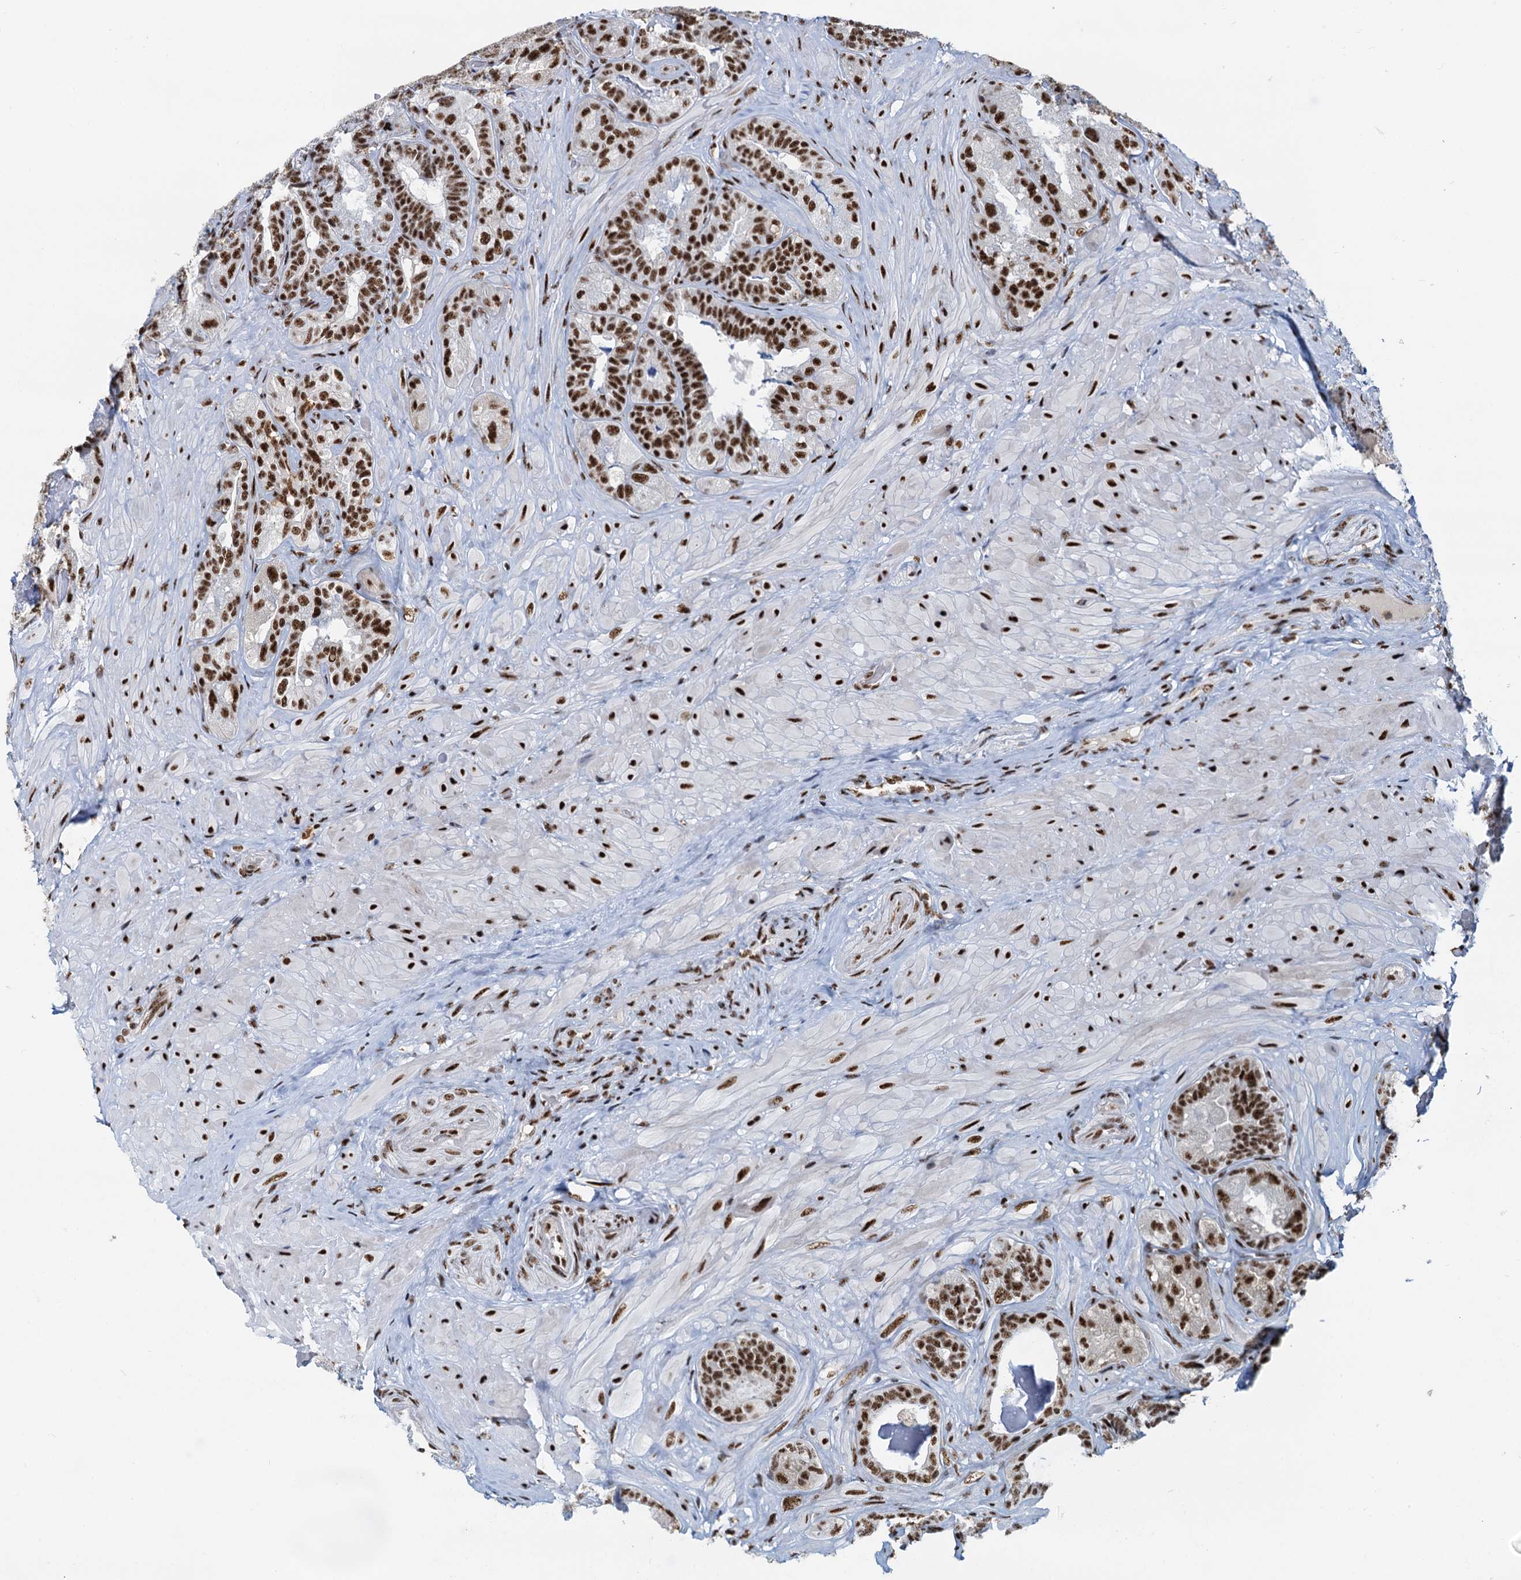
{"staining": {"intensity": "strong", "quantity": ">75%", "location": "nuclear"}, "tissue": "seminal vesicle", "cell_type": "Glandular cells", "image_type": "normal", "snomed": [{"axis": "morphology", "description": "Normal tissue, NOS"}, {"axis": "topography", "description": "Prostate and seminal vesicle, NOS"}, {"axis": "topography", "description": "Prostate"}, {"axis": "topography", "description": "Seminal veicle"}], "caption": "Protein expression analysis of normal seminal vesicle exhibits strong nuclear positivity in about >75% of glandular cells. (Stains: DAB (3,3'-diaminobenzidine) in brown, nuclei in blue, Microscopy: brightfield microscopy at high magnification).", "gene": "RBM26", "patient": {"sex": "male", "age": 67}}